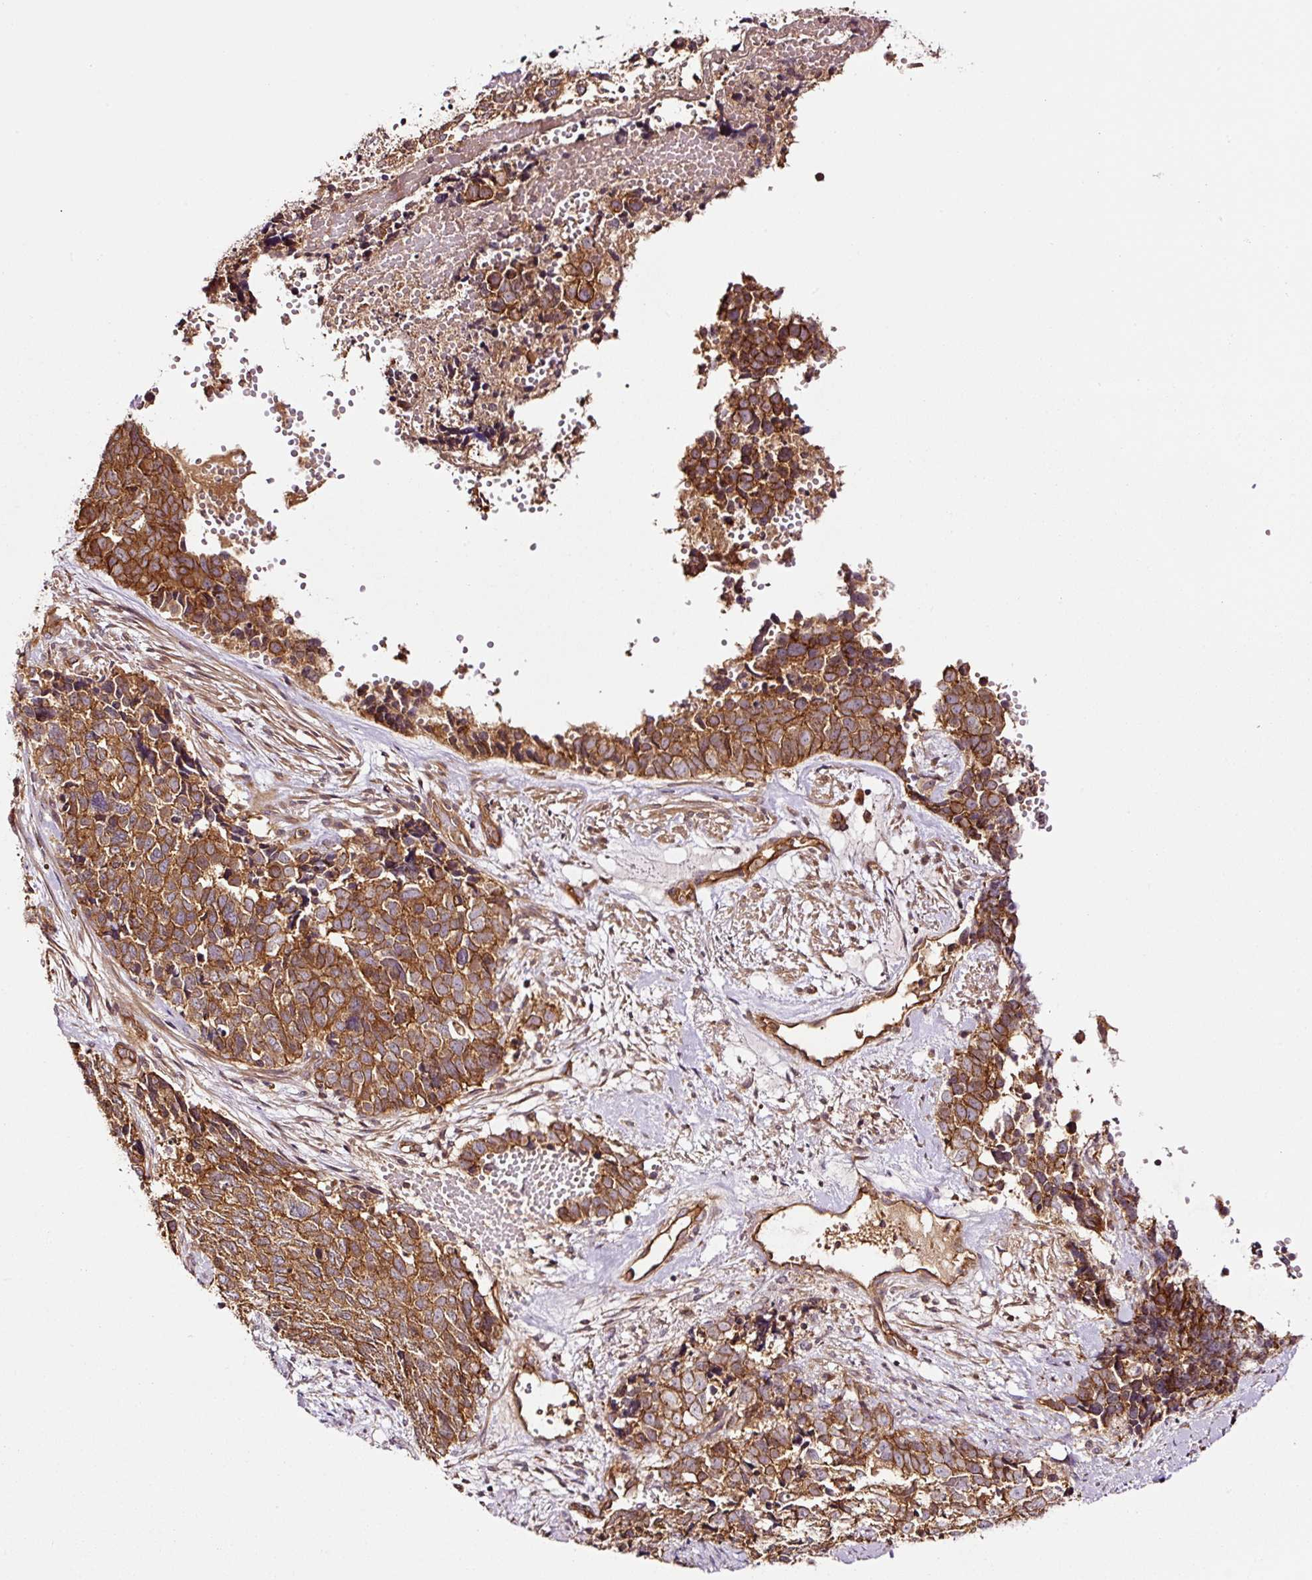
{"staining": {"intensity": "strong", "quantity": ">75%", "location": "cytoplasmic/membranous"}, "tissue": "cervical cancer", "cell_type": "Tumor cells", "image_type": "cancer", "snomed": [{"axis": "morphology", "description": "Squamous cell carcinoma, NOS"}, {"axis": "topography", "description": "Cervix"}], "caption": "A high-resolution image shows immunohistochemistry staining of cervical cancer, which demonstrates strong cytoplasmic/membranous staining in approximately >75% of tumor cells. The staining is performed using DAB brown chromogen to label protein expression. The nuclei are counter-stained blue using hematoxylin.", "gene": "METAP1", "patient": {"sex": "female", "age": 63}}